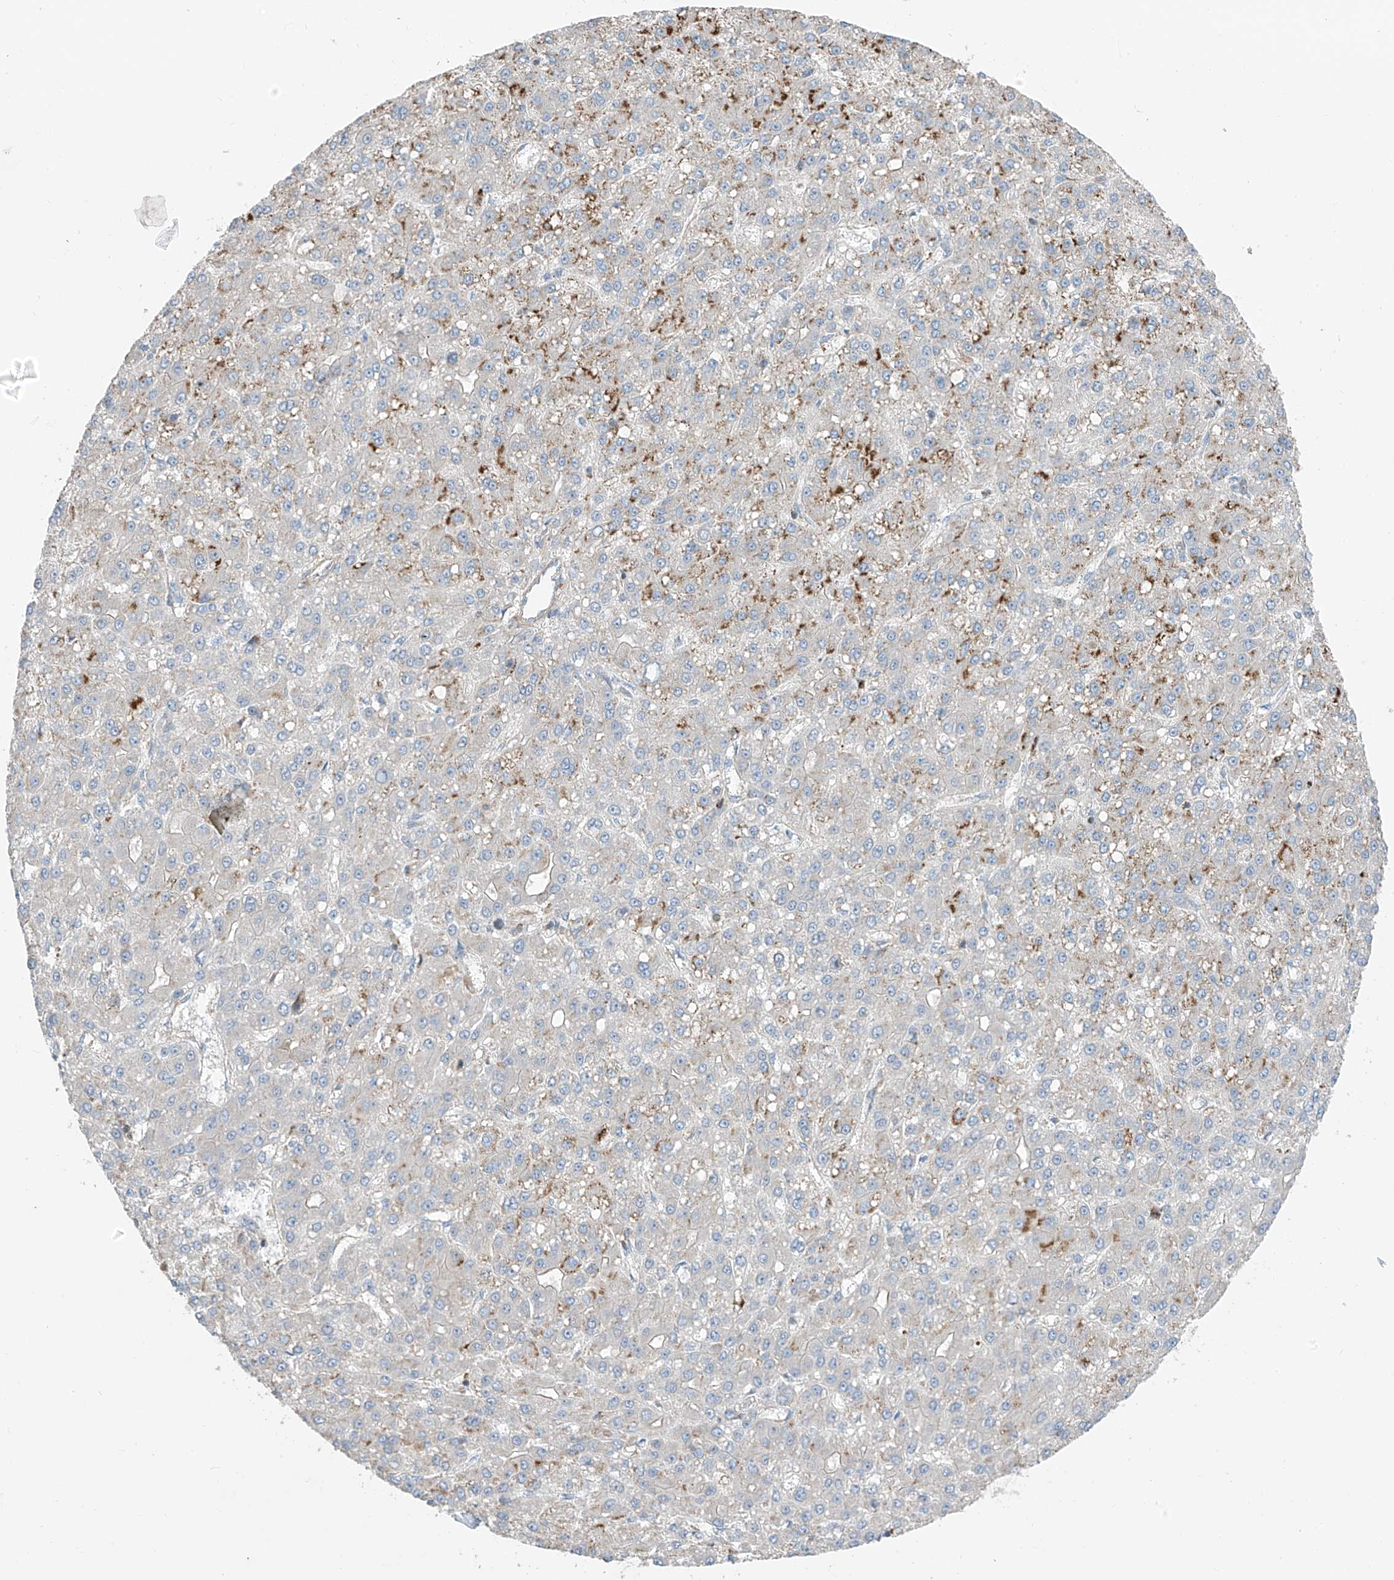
{"staining": {"intensity": "moderate", "quantity": "25%-75%", "location": "cytoplasmic/membranous"}, "tissue": "liver cancer", "cell_type": "Tumor cells", "image_type": "cancer", "snomed": [{"axis": "morphology", "description": "Carcinoma, Hepatocellular, NOS"}, {"axis": "topography", "description": "Liver"}], "caption": "Protein staining demonstrates moderate cytoplasmic/membranous staining in about 25%-75% of tumor cells in hepatocellular carcinoma (liver).", "gene": "SLC1A5", "patient": {"sex": "male", "age": 67}}